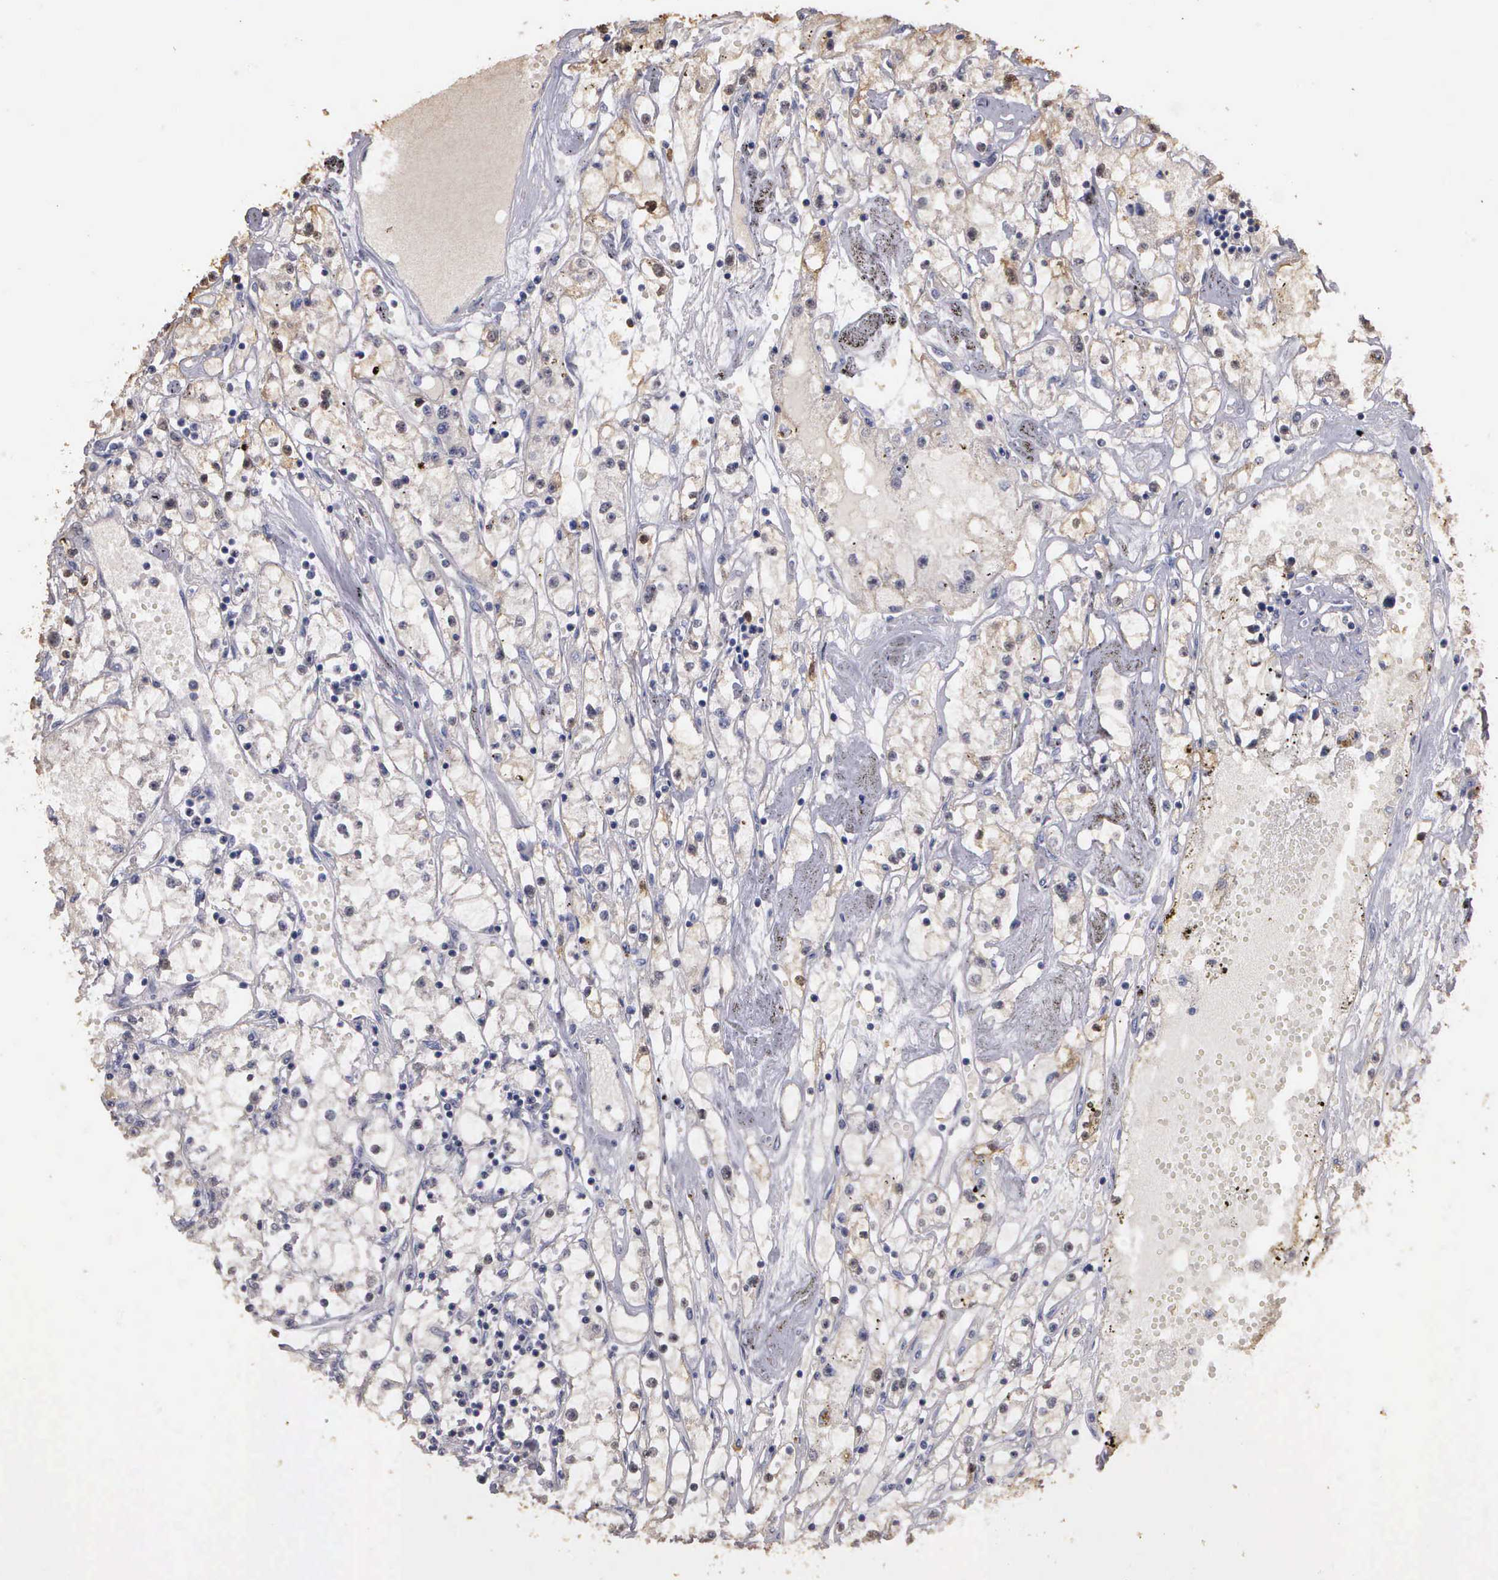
{"staining": {"intensity": "weak", "quantity": "25%-75%", "location": "cytoplasmic/membranous"}, "tissue": "renal cancer", "cell_type": "Tumor cells", "image_type": "cancer", "snomed": [{"axis": "morphology", "description": "Adenocarcinoma, NOS"}, {"axis": "topography", "description": "Kidney"}], "caption": "Immunohistochemistry micrograph of neoplastic tissue: renal cancer stained using IHC demonstrates low levels of weak protein expression localized specifically in the cytoplasmic/membranous of tumor cells, appearing as a cytoplasmic/membranous brown color.", "gene": "ENO3", "patient": {"sex": "male", "age": 56}}